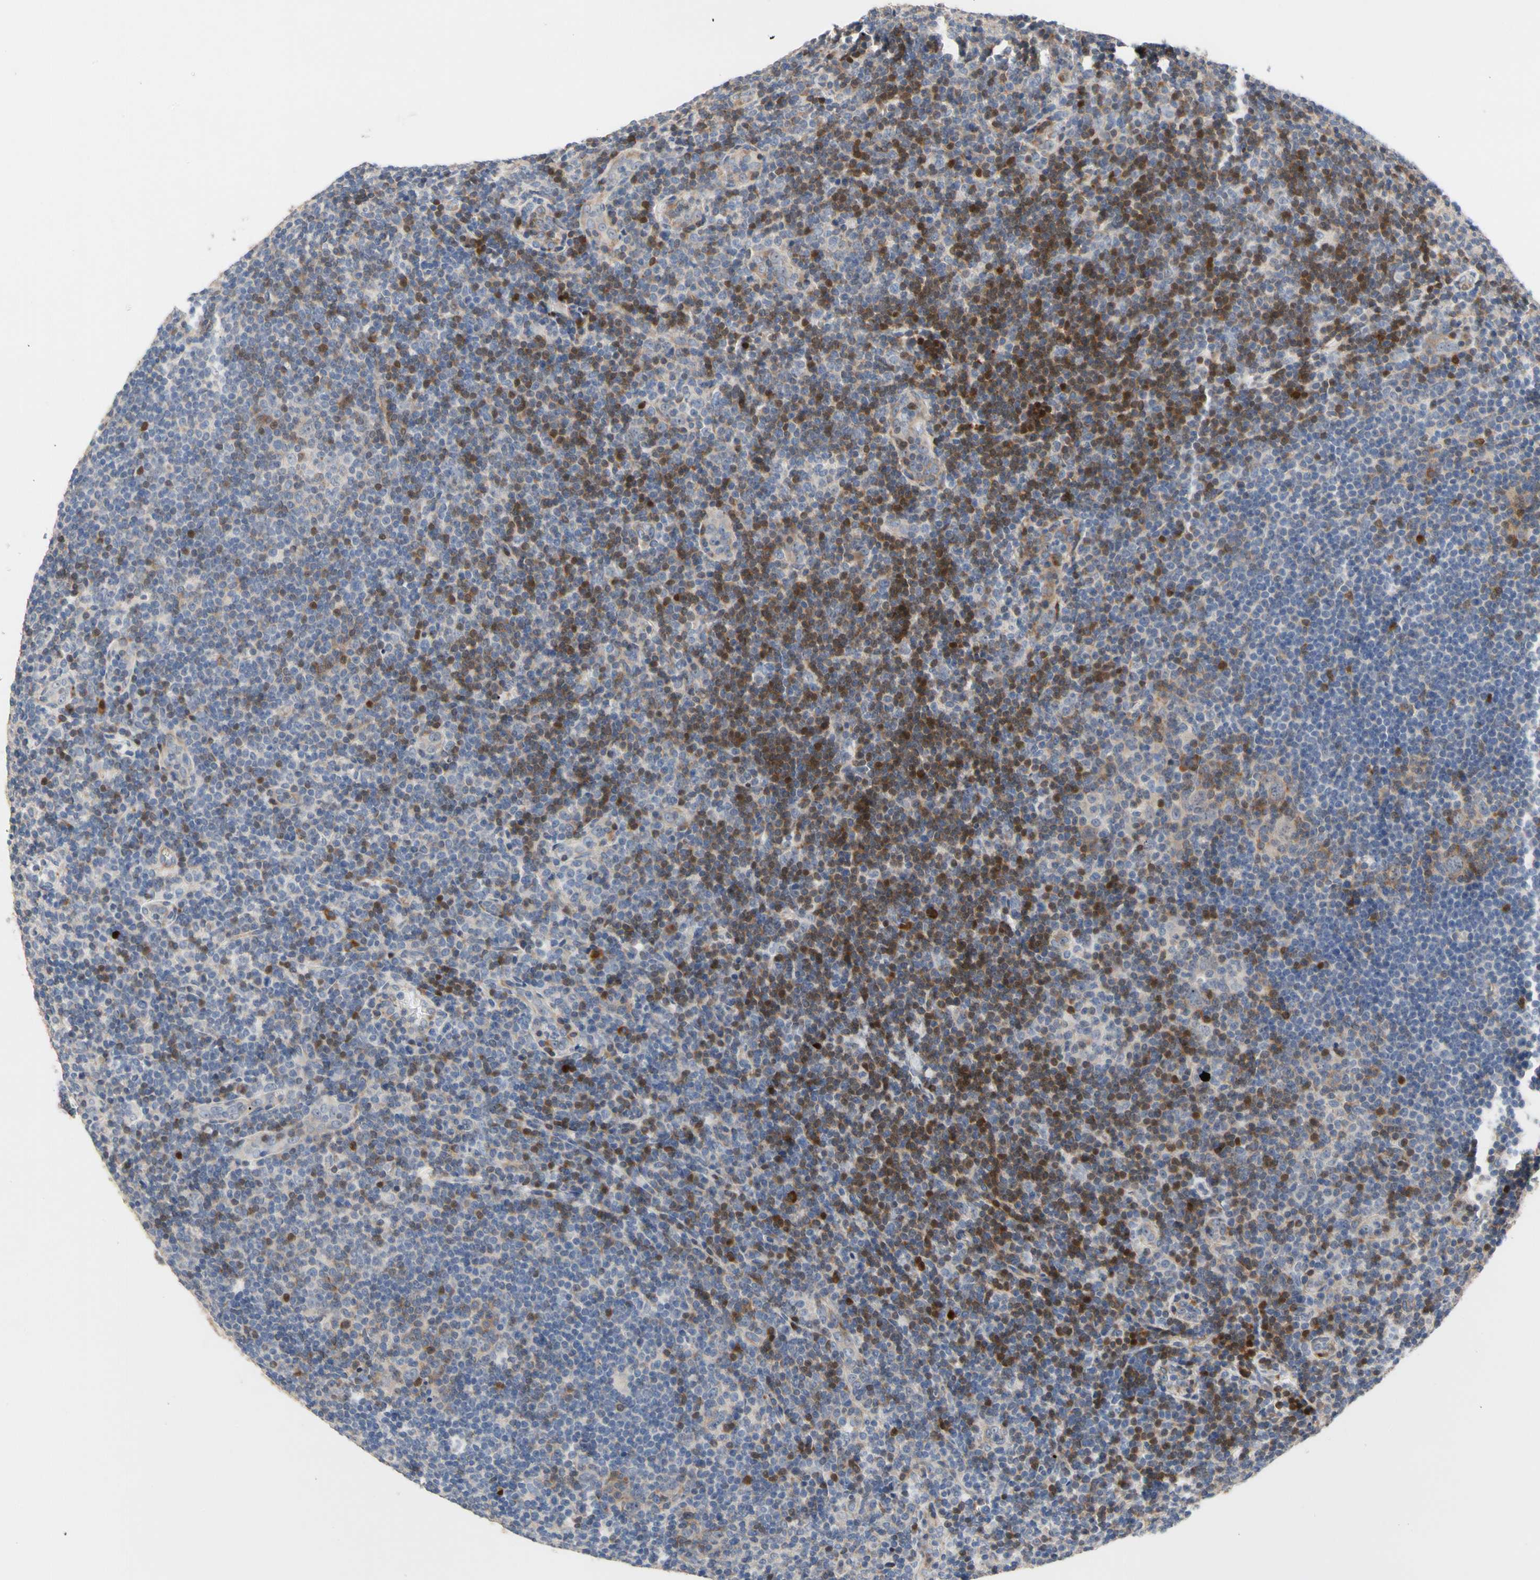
{"staining": {"intensity": "weak", "quantity": "25%-75%", "location": "cytoplasmic/membranous"}, "tissue": "lymphoma", "cell_type": "Tumor cells", "image_type": "cancer", "snomed": [{"axis": "morphology", "description": "Hodgkin's disease, NOS"}, {"axis": "topography", "description": "Lymph node"}], "caption": "This image reveals immunohistochemistry (IHC) staining of lymphoma, with low weak cytoplasmic/membranous positivity in about 25%-75% of tumor cells.", "gene": "HMGCR", "patient": {"sex": "female", "age": 57}}